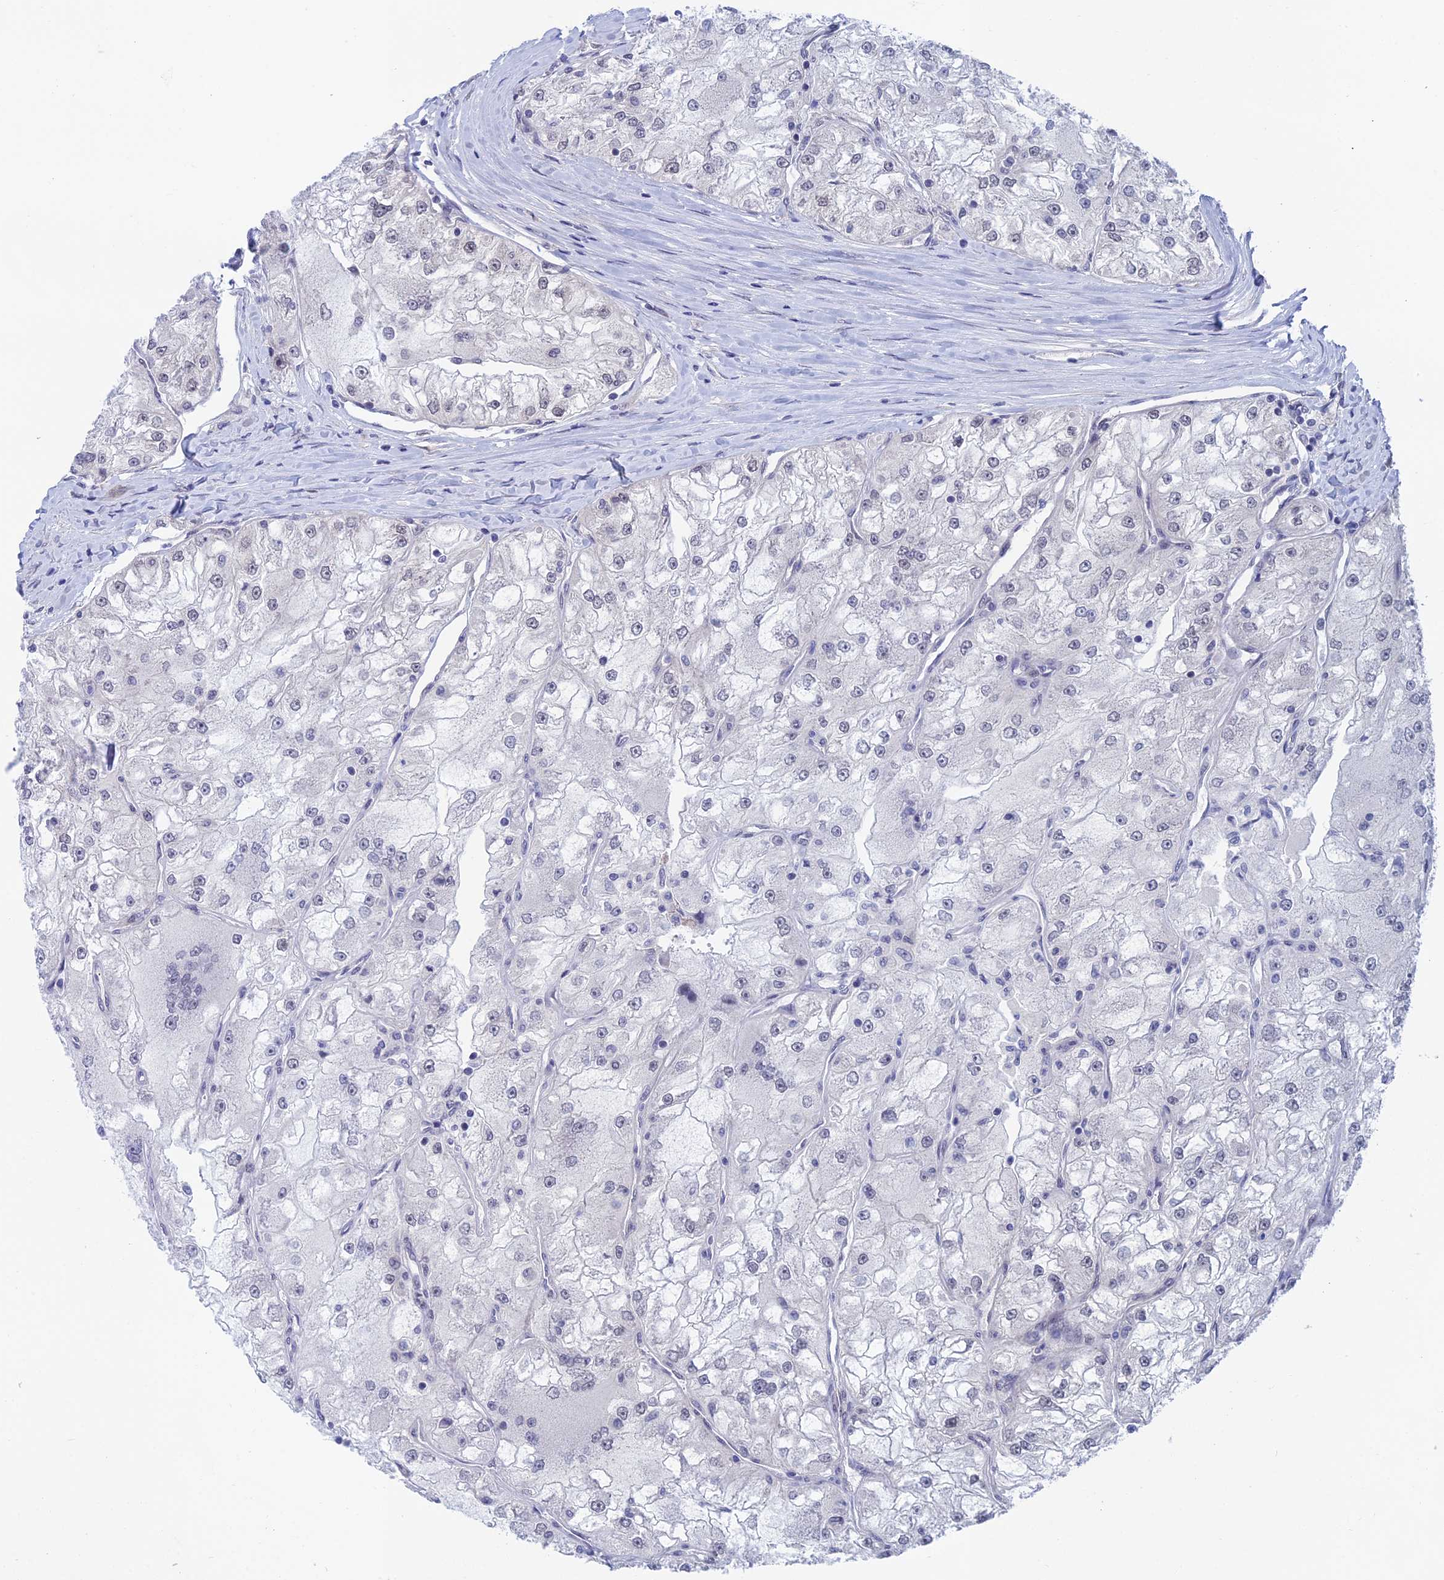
{"staining": {"intensity": "moderate", "quantity": "<25%", "location": "nuclear"}, "tissue": "renal cancer", "cell_type": "Tumor cells", "image_type": "cancer", "snomed": [{"axis": "morphology", "description": "Adenocarcinoma, NOS"}, {"axis": "topography", "description": "Kidney"}], "caption": "Immunohistochemistry (IHC) image of adenocarcinoma (renal) stained for a protein (brown), which demonstrates low levels of moderate nuclear positivity in about <25% of tumor cells.", "gene": "NABP2", "patient": {"sex": "female", "age": 72}}